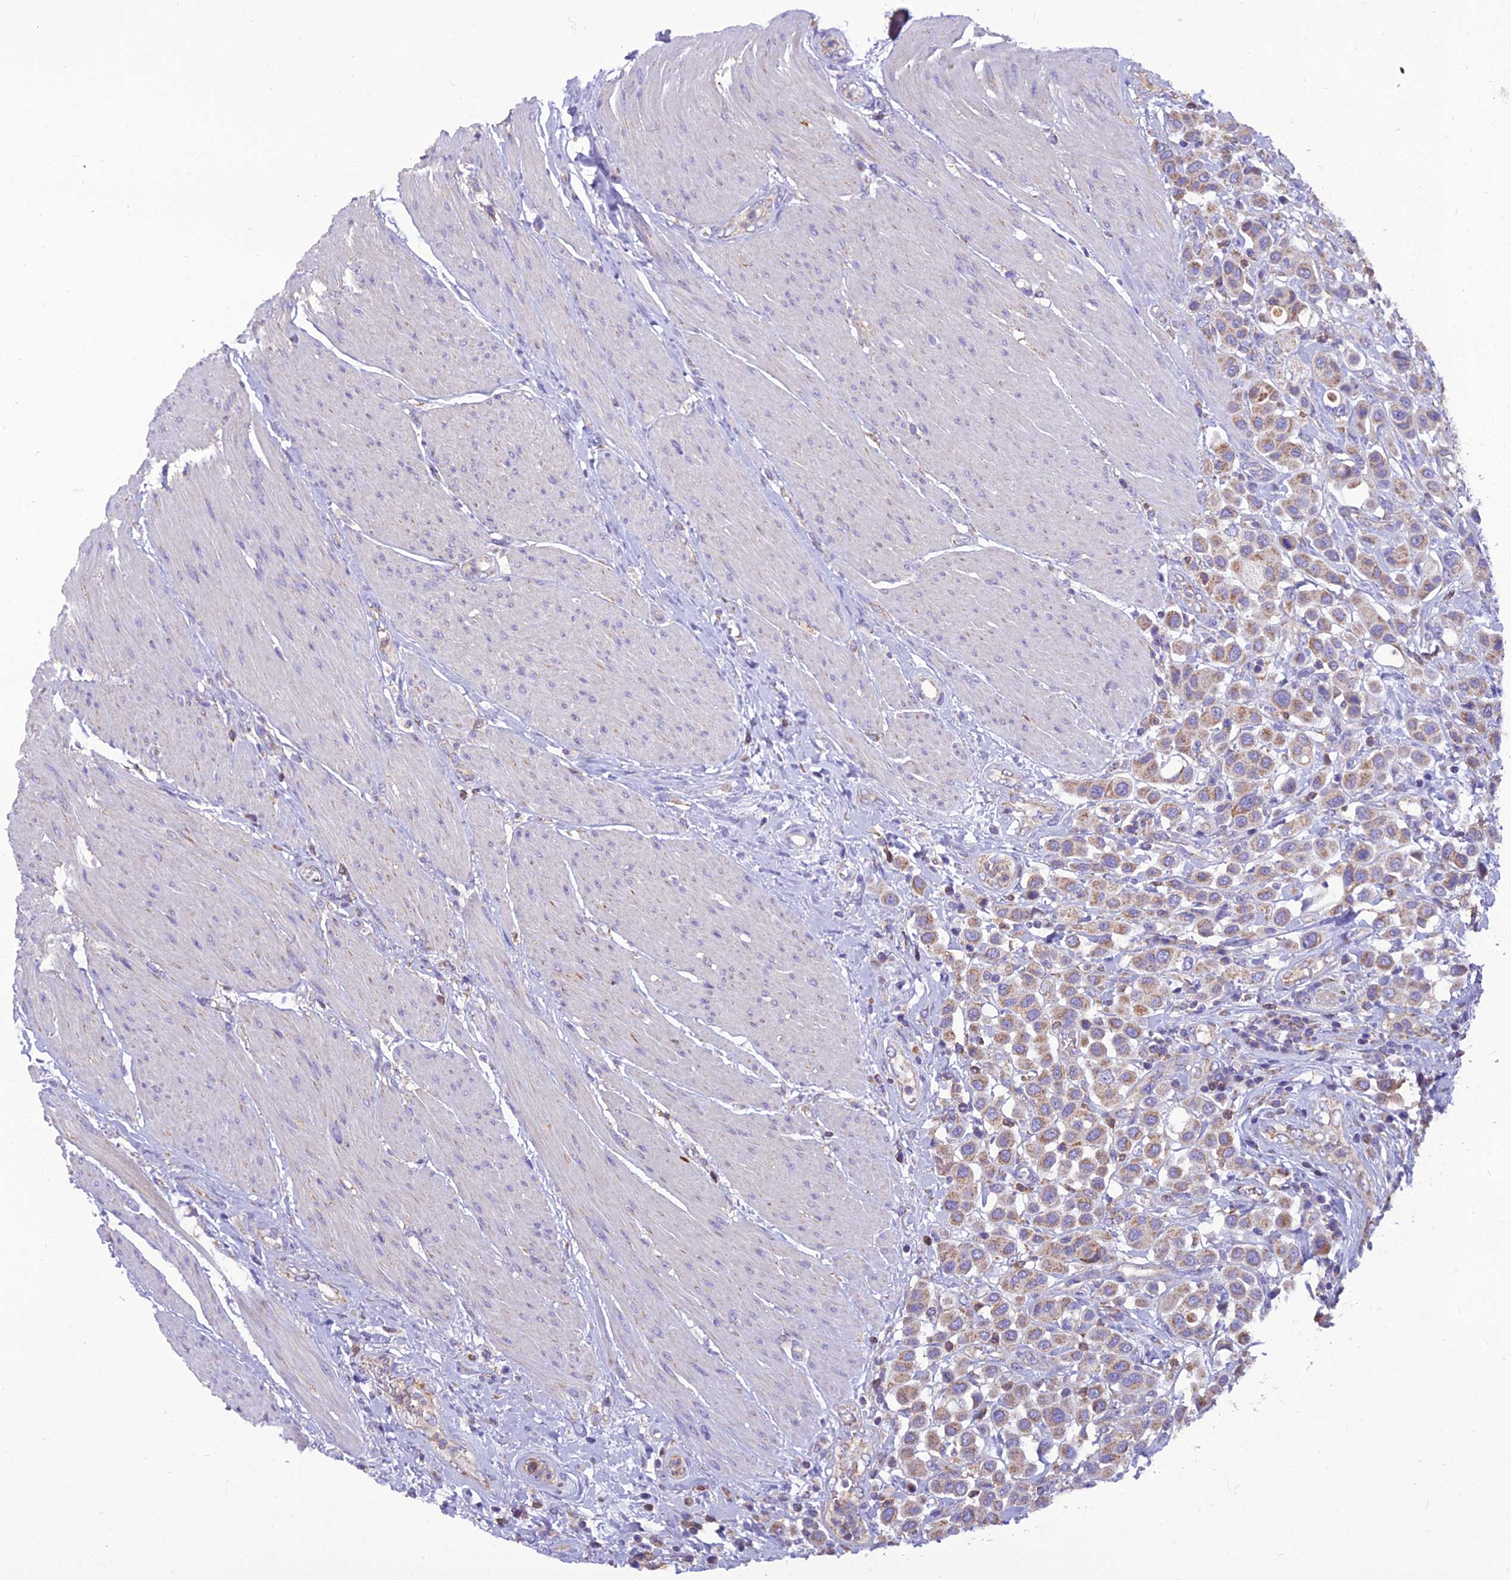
{"staining": {"intensity": "weak", "quantity": ">75%", "location": "cytoplasmic/membranous"}, "tissue": "urothelial cancer", "cell_type": "Tumor cells", "image_type": "cancer", "snomed": [{"axis": "morphology", "description": "Urothelial carcinoma, High grade"}, {"axis": "topography", "description": "Urinary bladder"}], "caption": "Urothelial cancer stained with immunohistochemistry demonstrates weak cytoplasmic/membranous staining in approximately >75% of tumor cells. (brown staining indicates protein expression, while blue staining denotes nuclei).", "gene": "GPD1", "patient": {"sex": "male", "age": 50}}